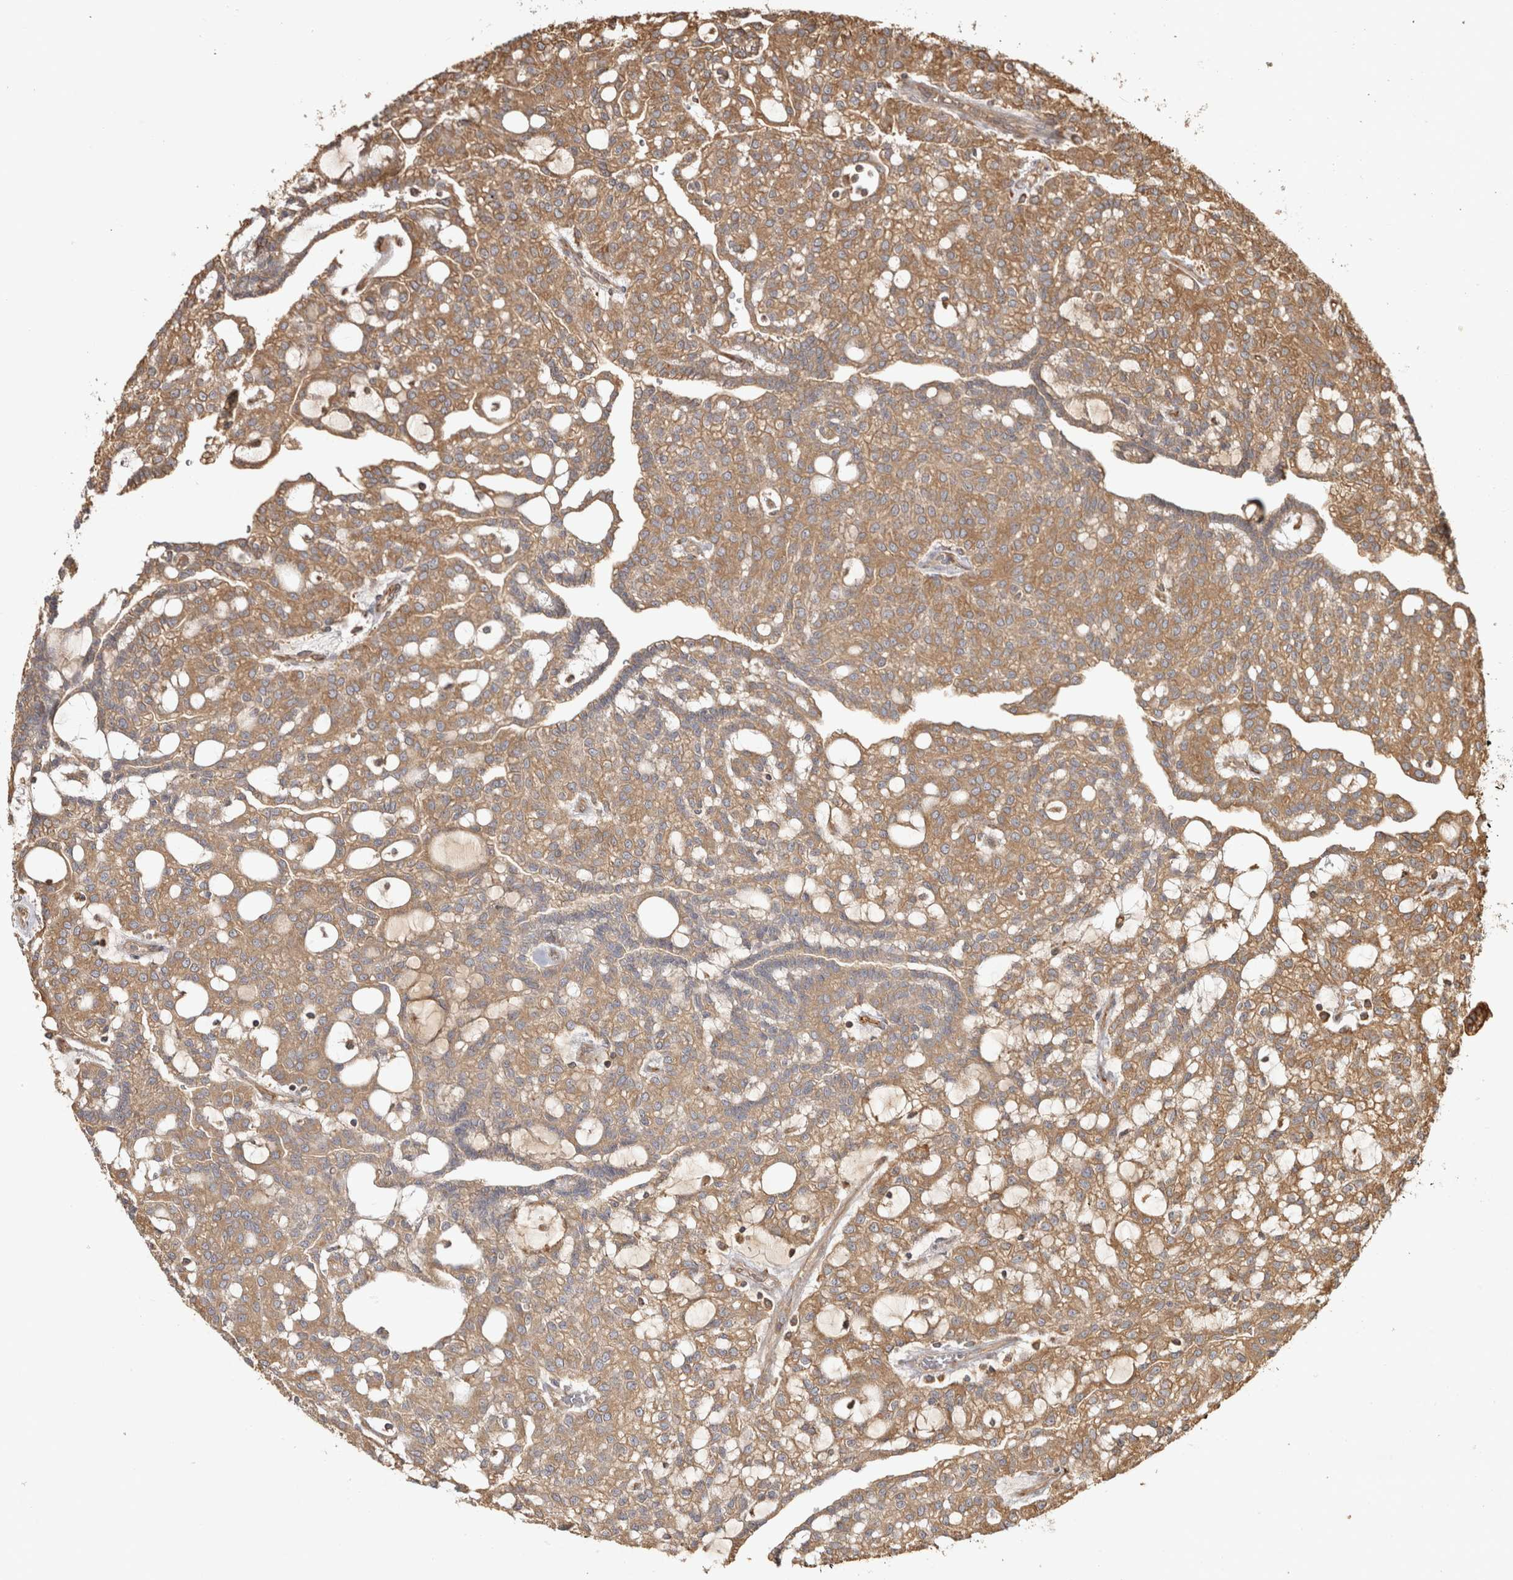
{"staining": {"intensity": "moderate", "quantity": ">75%", "location": "cytoplasmic/membranous"}, "tissue": "renal cancer", "cell_type": "Tumor cells", "image_type": "cancer", "snomed": [{"axis": "morphology", "description": "Adenocarcinoma, NOS"}, {"axis": "topography", "description": "Kidney"}], "caption": "DAB immunohistochemical staining of human renal cancer shows moderate cytoplasmic/membranous protein staining in approximately >75% of tumor cells. (DAB (3,3'-diaminobenzidine) = brown stain, brightfield microscopy at high magnification).", "gene": "CAMSAP2", "patient": {"sex": "male", "age": 63}}